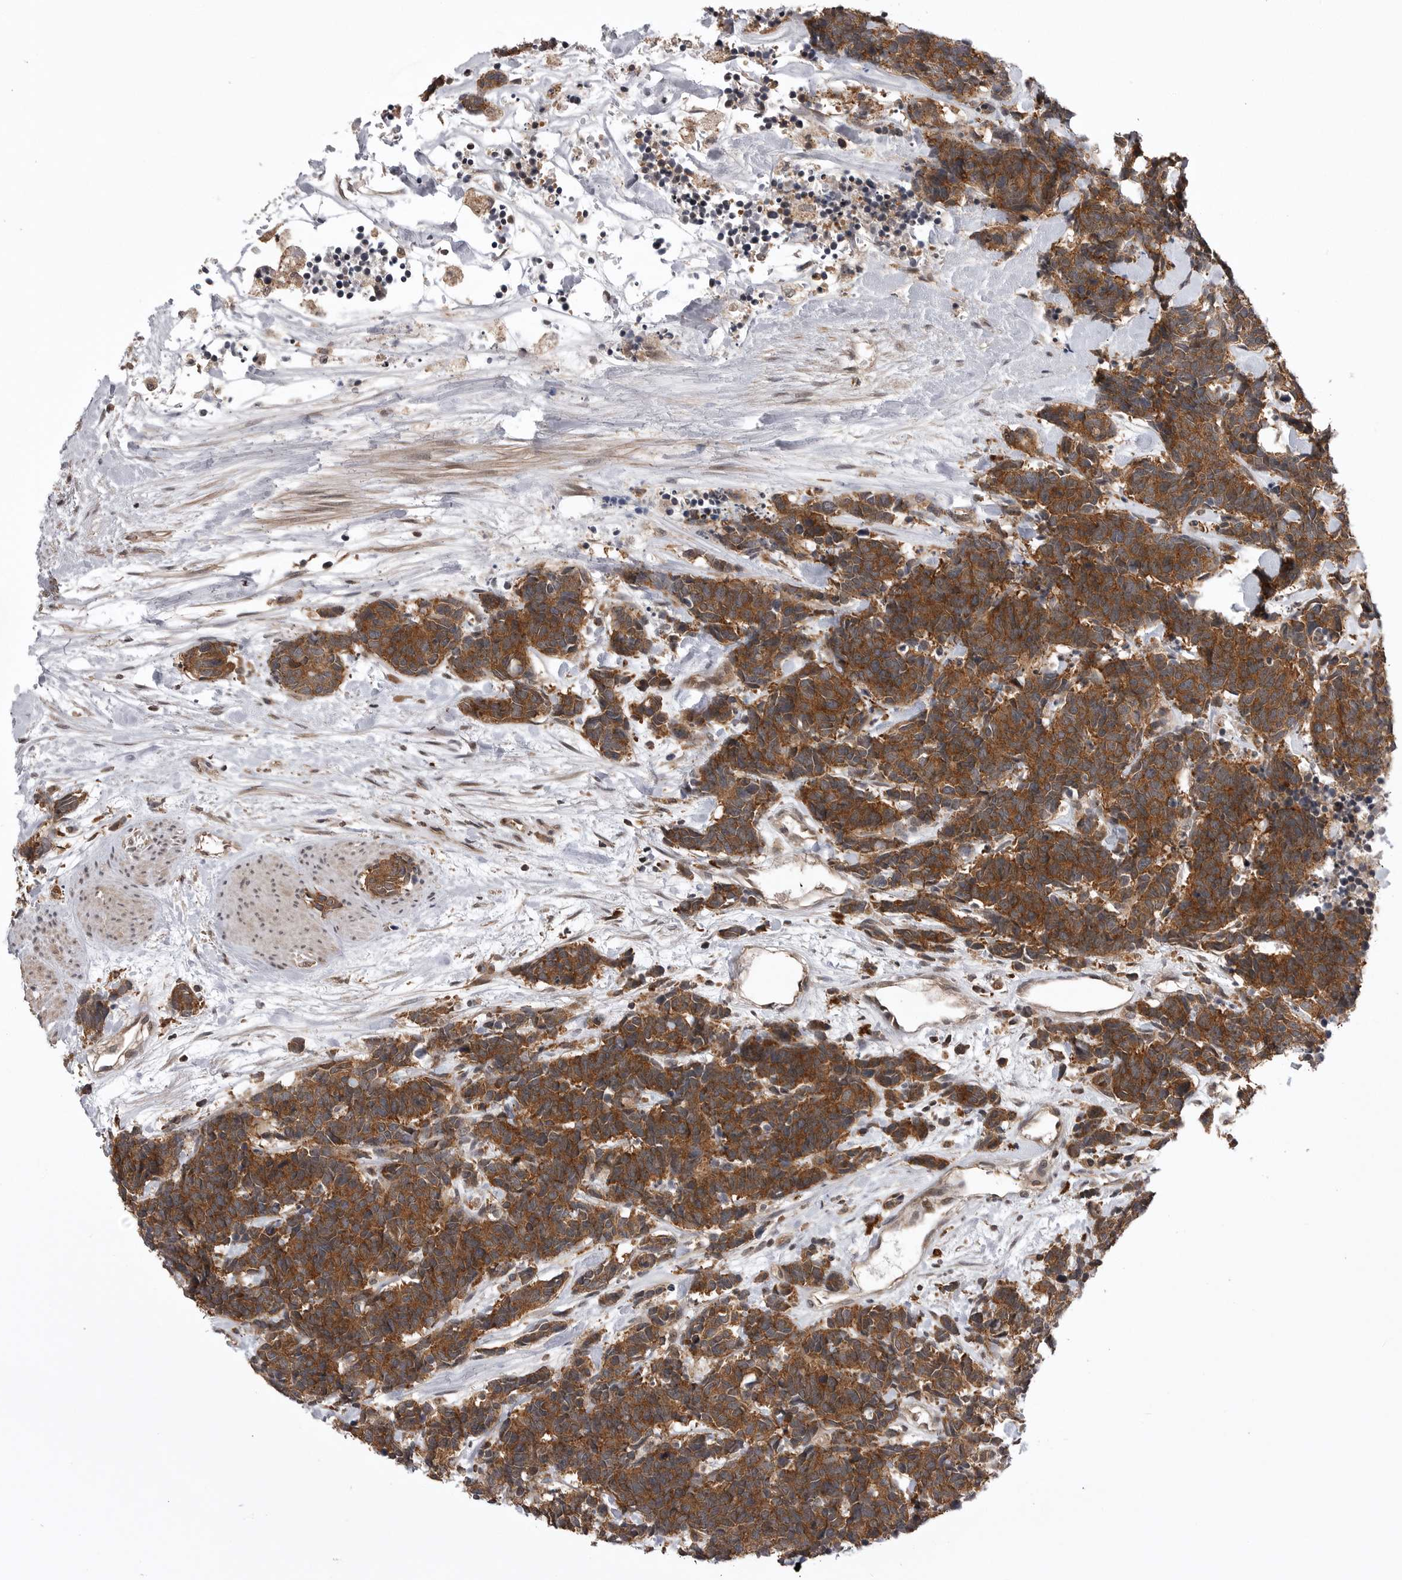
{"staining": {"intensity": "moderate", "quantity": ">75%", "location": "cytoplasmic/membranous"}, "tissue": "carcinoid", "cell_type": "Tumor cells", "image_type": "cancer", "snomed": [{"axis": "morphology", "description": "Carcinoma, NOS"}, {"axis": "morphology", "description": "Carcinoid, malignant, NOS"}, {"axis": "topography", "description": "Urinary bladder"}], "caption": "DAB (3,3'-diaminobenzidine) immunohistochemical staining of human carcinoid exhibits moderate cytoplasmic/membranous protein expression in about >75% of tumor cells.", "gene": "AOAH", "patient": {"sex": "male", "age": 57}}